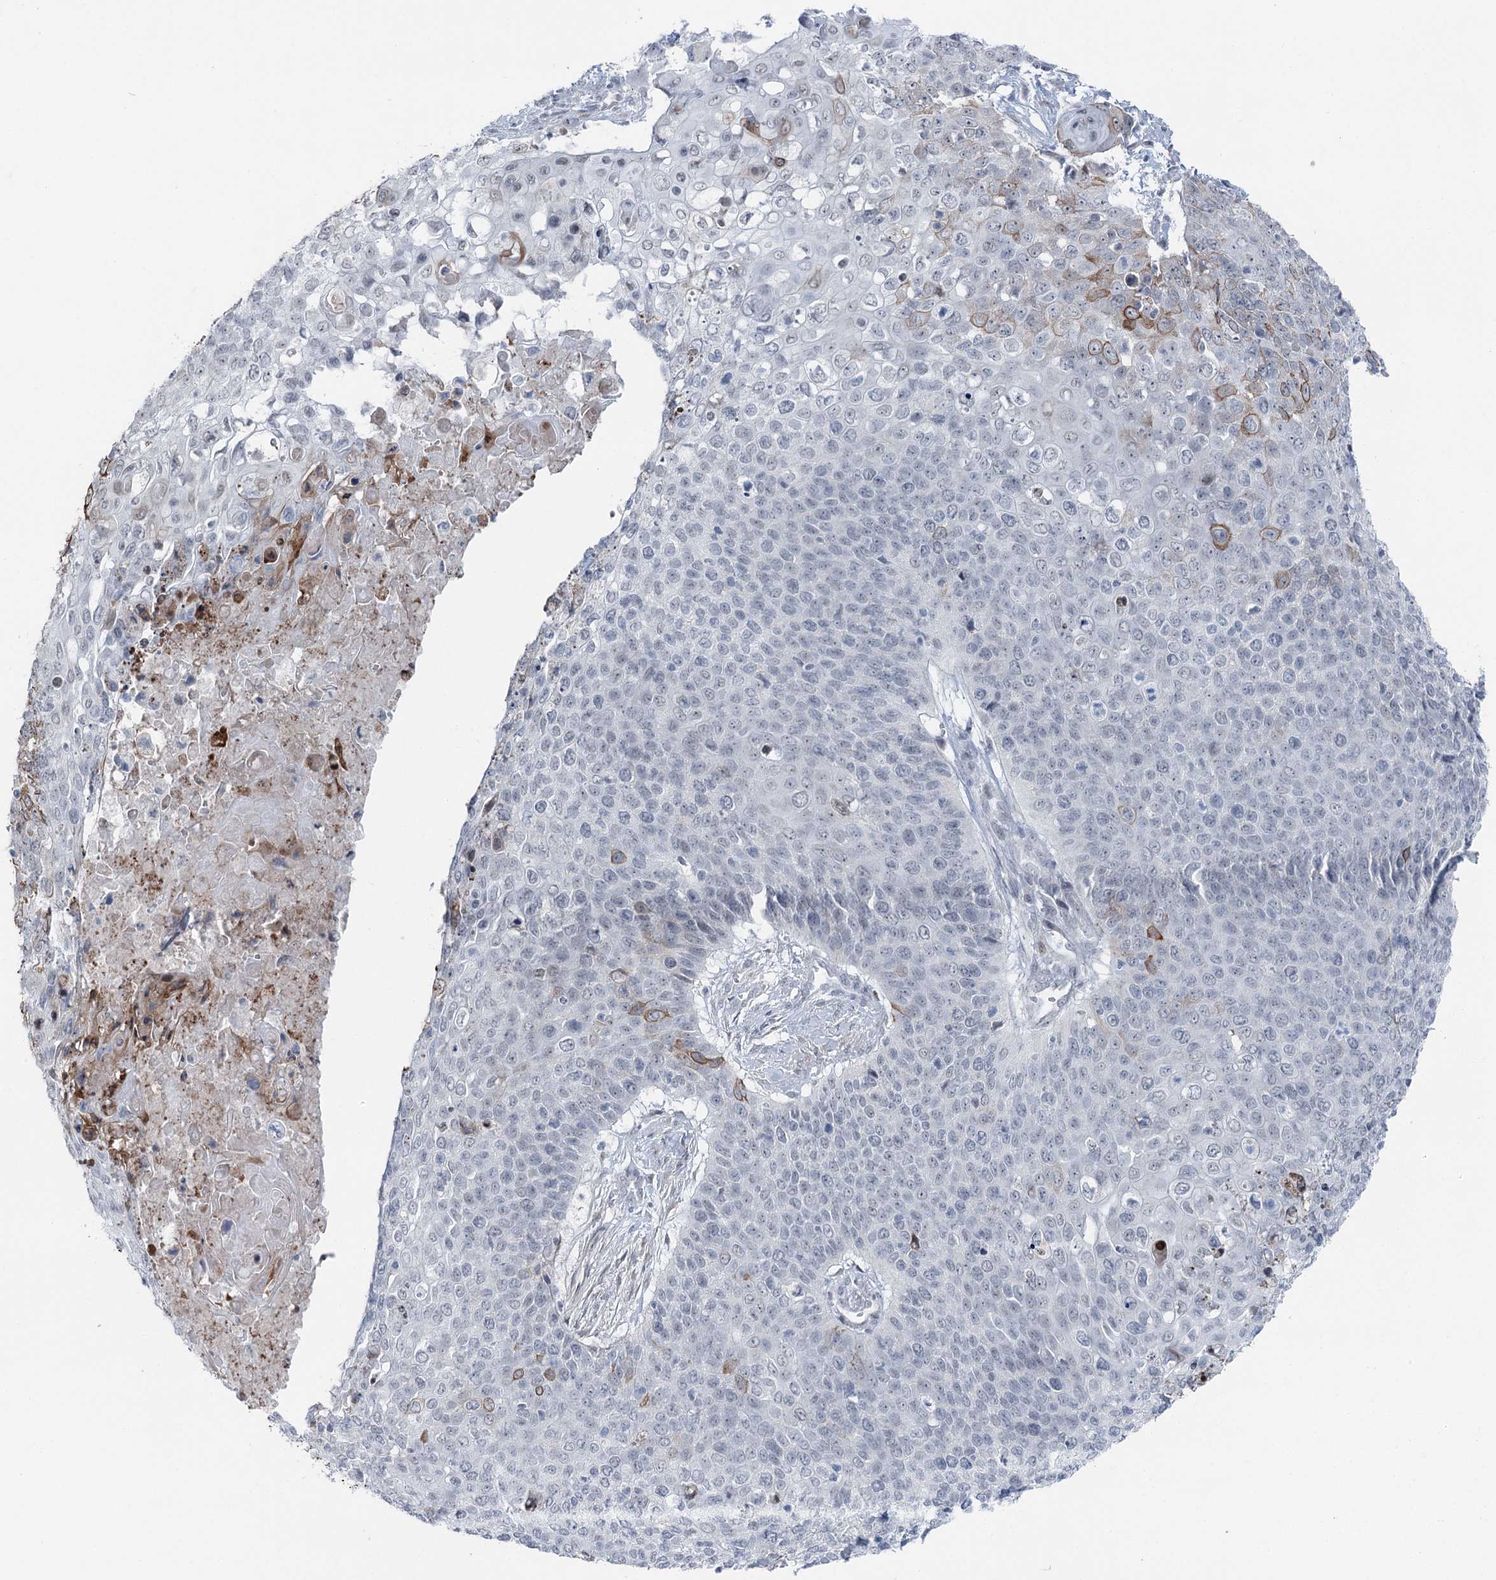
{"staining": {"intensity": "moderate", "quantity": "<25%", "location": "cytoplasmic/membranous"}, "tissue": "cervical cancer", "cell_type": "Tumor cells", "image_type": "cancer", "snomed": [{"axis": "morphology", "description": "Squamous cell carcinoma, NOS"}, {"axis": "topography", "description": "Cervix"}], "caption": "Tumor cells display low levels of moderate cytoplasmic/membranous staining in approximately <25% of cells in human squamous cell carcinoma (cervical).", "gene": "STEEP1", "patient": {"sex": "female", "age": 39}}